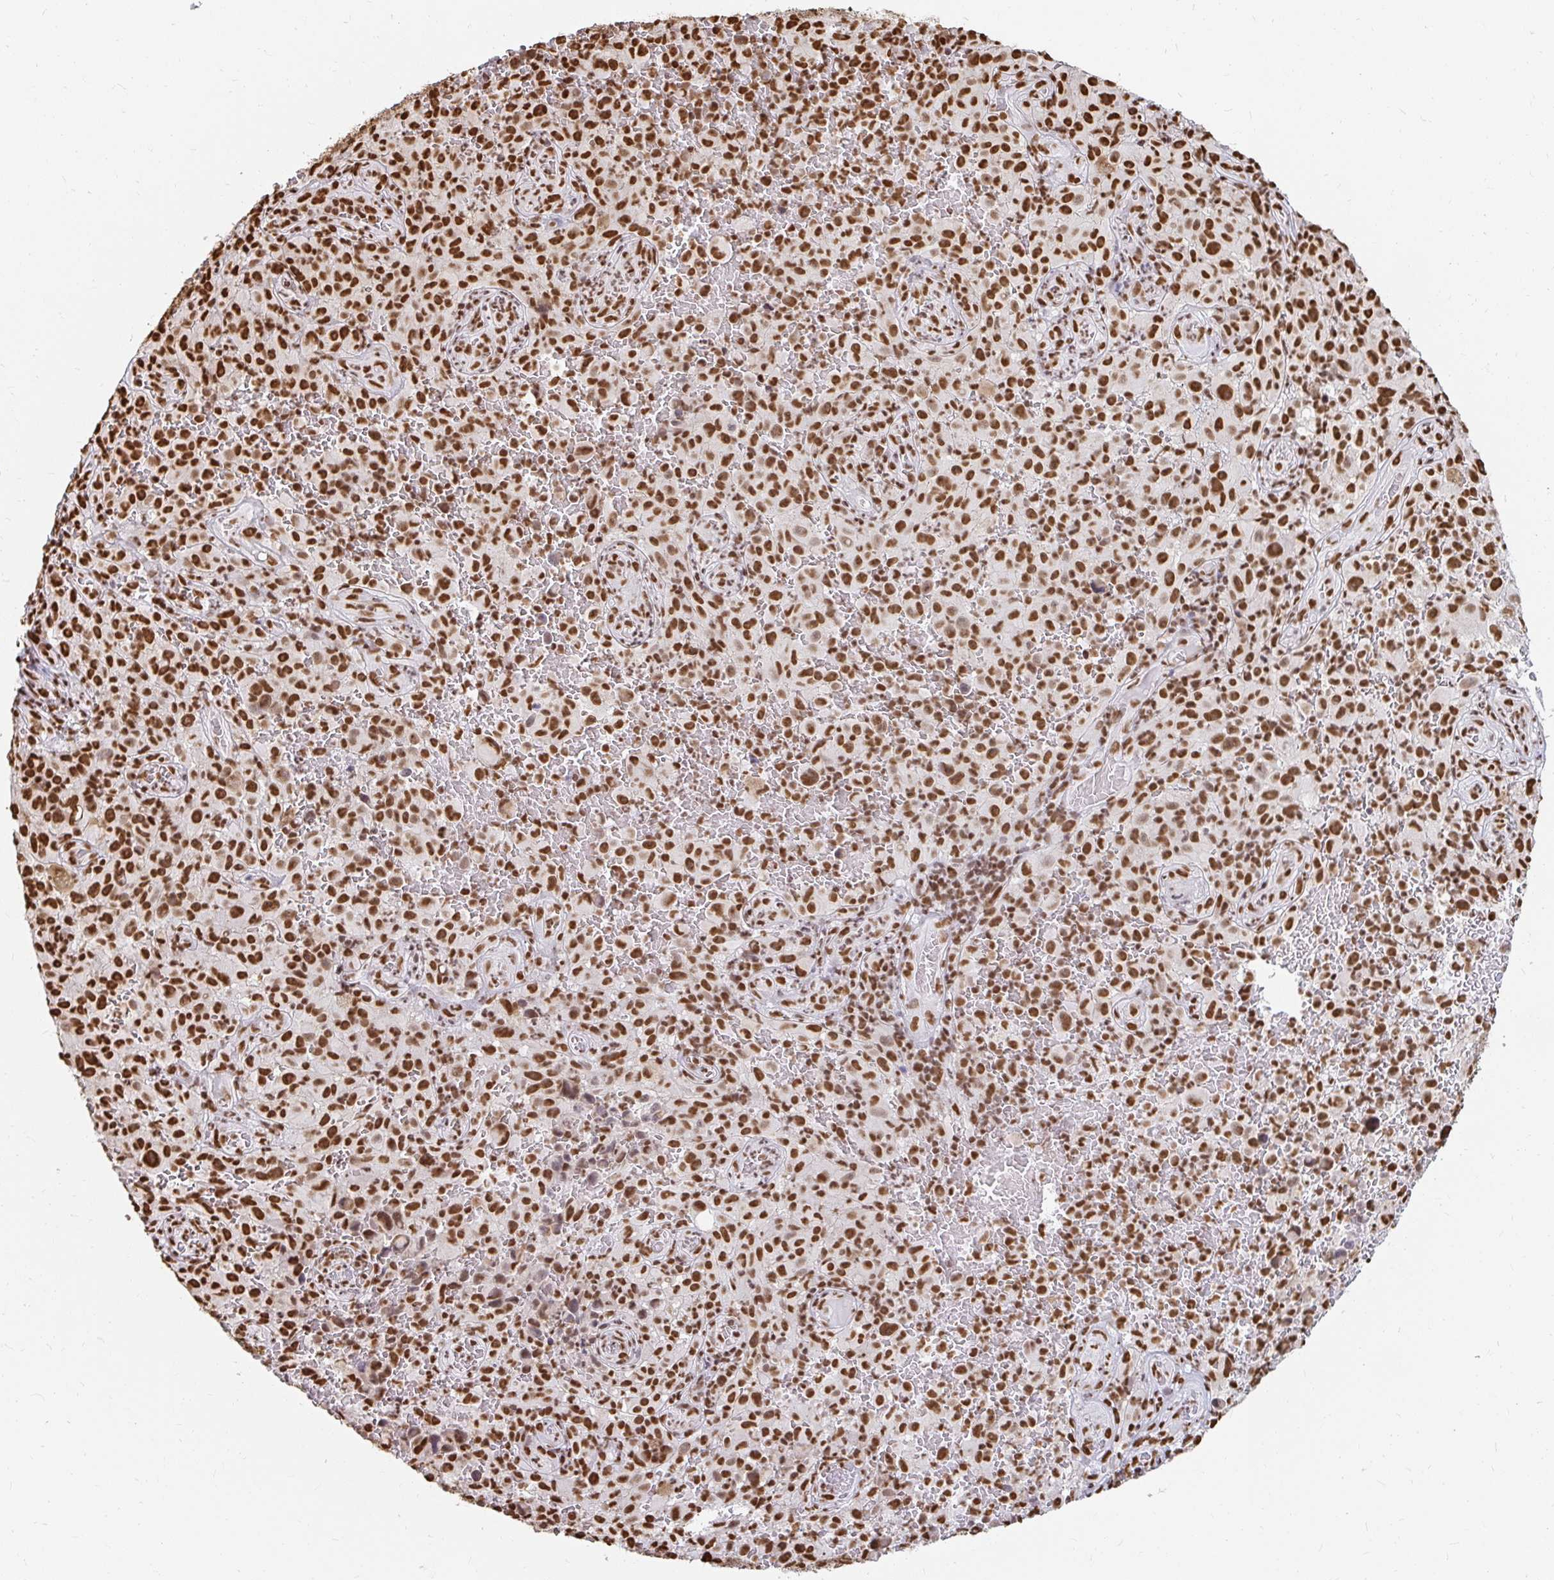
{"staining": {"intensity": "strong", "quantity": ">75%", "location": "nuclear"}, "tissue": "melanoma", "cell_type": "Tumor cells", "image_type": "cancer", "snomed": [{"axis": "morphology", "description": "Malignant melanoma, NOS"}, {"axis": "topography", "description": "Skin"}], "caption": "Immunohistochemical staining of human melanoma shows high levels of strong nuclear expression in approximately >75% of tumor cells.", "gene": "HNRNPU", "patient": {"sex": "female", "age": 82}}